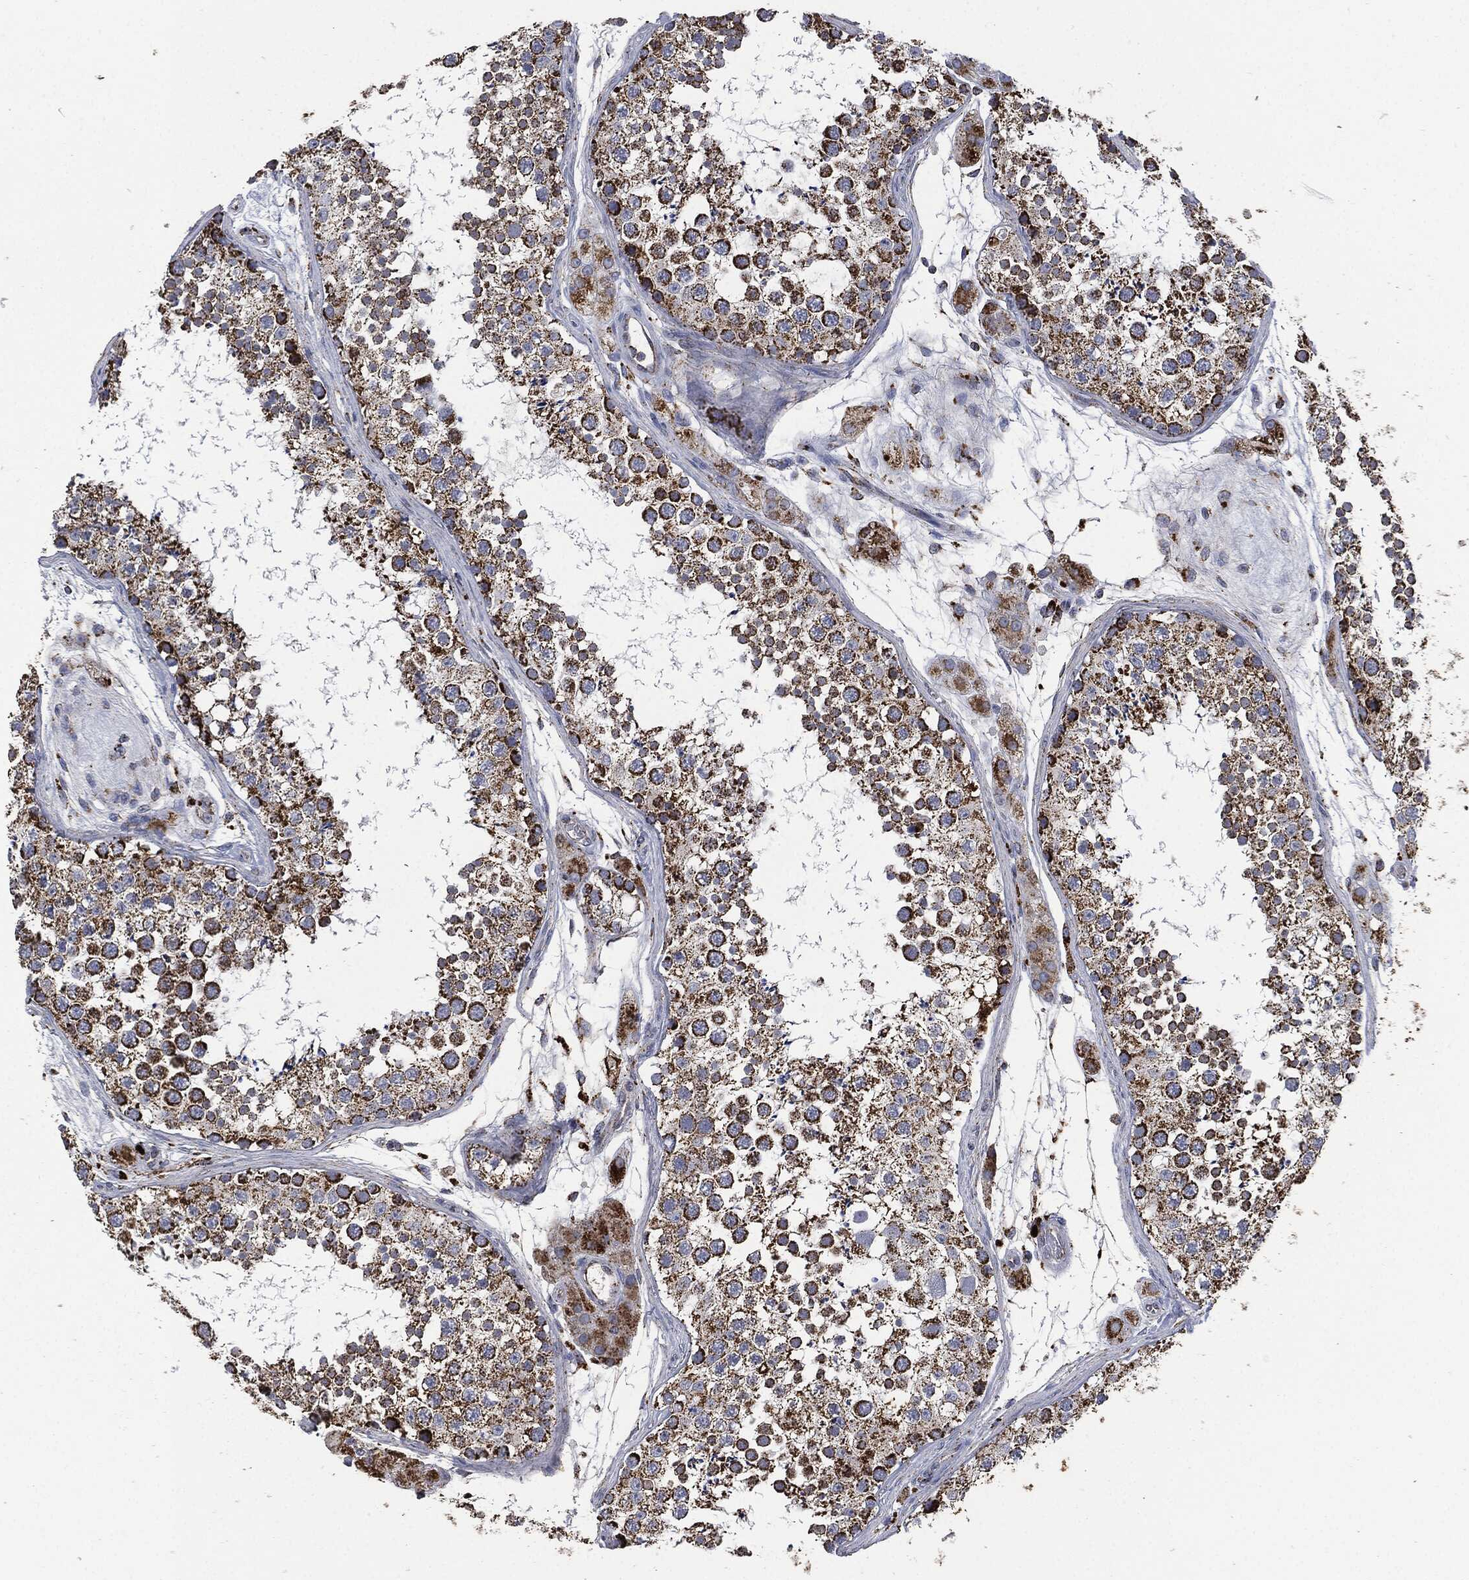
{"staining": {"intensity": "strong", "quantity": "25%-75%", "location": "cytoplasmic/membranous"}, "tissue": "testis", "cell_type": "Cells in seminiferous ducts", "image_type": "normal", "snomed": [{"axis": "morphology", "description": "Normal tissue, NOS"}, {"axis": "topography", "description": "Testis"}], "caption": "Testis was stained to show a protein in brown. There is high levels of strong cytoplasmic/membranous positivity in about 25%-75% of cells in seminiferous ducts. (Brightfield microscopy of DAB IHC at high magnification).", "gene": "RYK", "patient": {"sex": "male", "age": 41}}